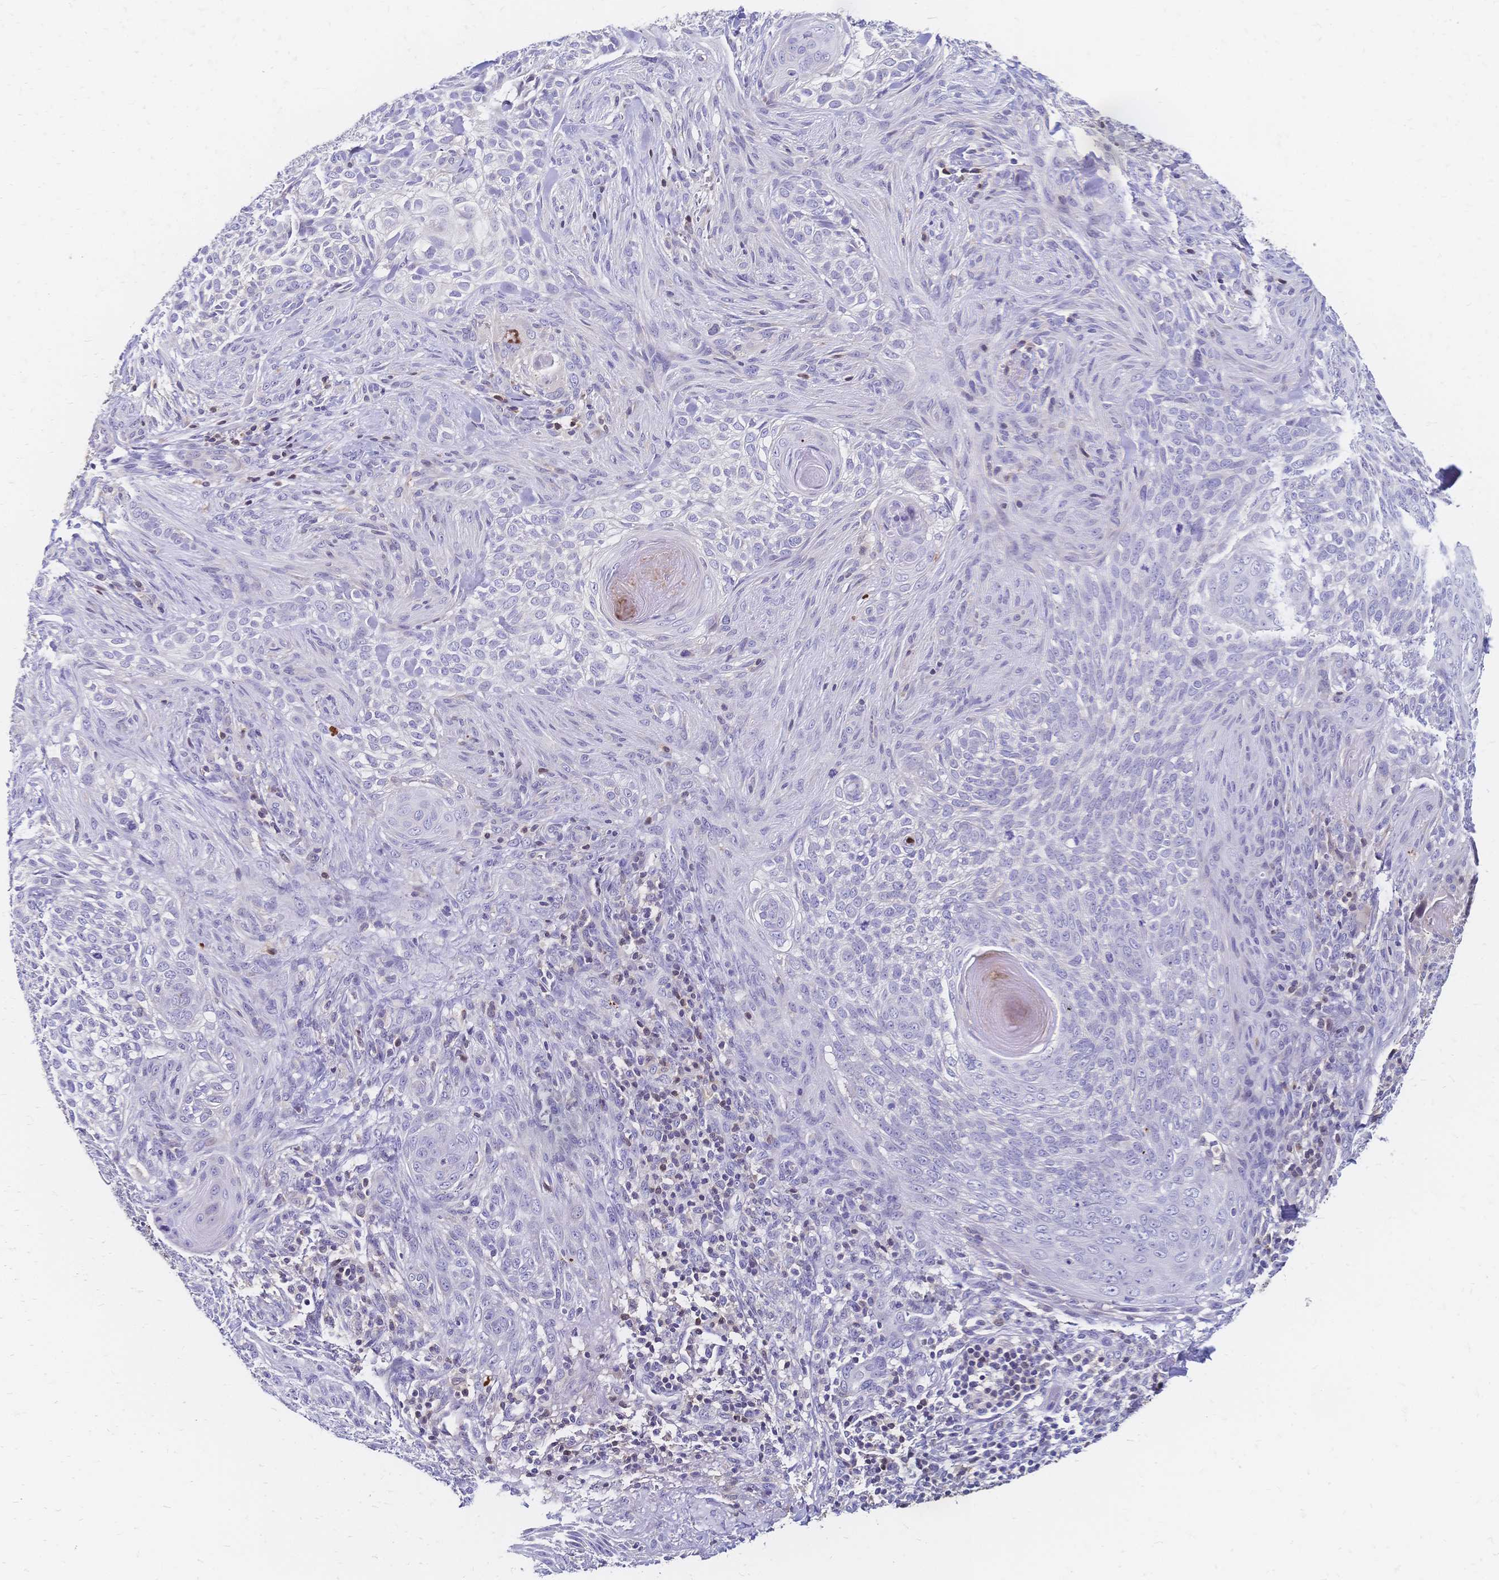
{"staining": {"intensity": "strong", "quantity": "<25%", "location": "cytoplasmic/membranous"}, "tissue": "skin cancer", "cell_type": "Tumor cells", "image_type": "cancer", "snomed": [{"axis": "morphology", "description": "Basal cell carcinoma"}, {"axis": "topography", "description": "Skin"}], "caption": "Skin basal cell carcinoma stained for a protein (brown) displays strong cytoplasmic/membranous positive positivity in approximately <25% of tumor cells.", "gene": "DTNB", "patient": {"sex": "female", "age": 48}}